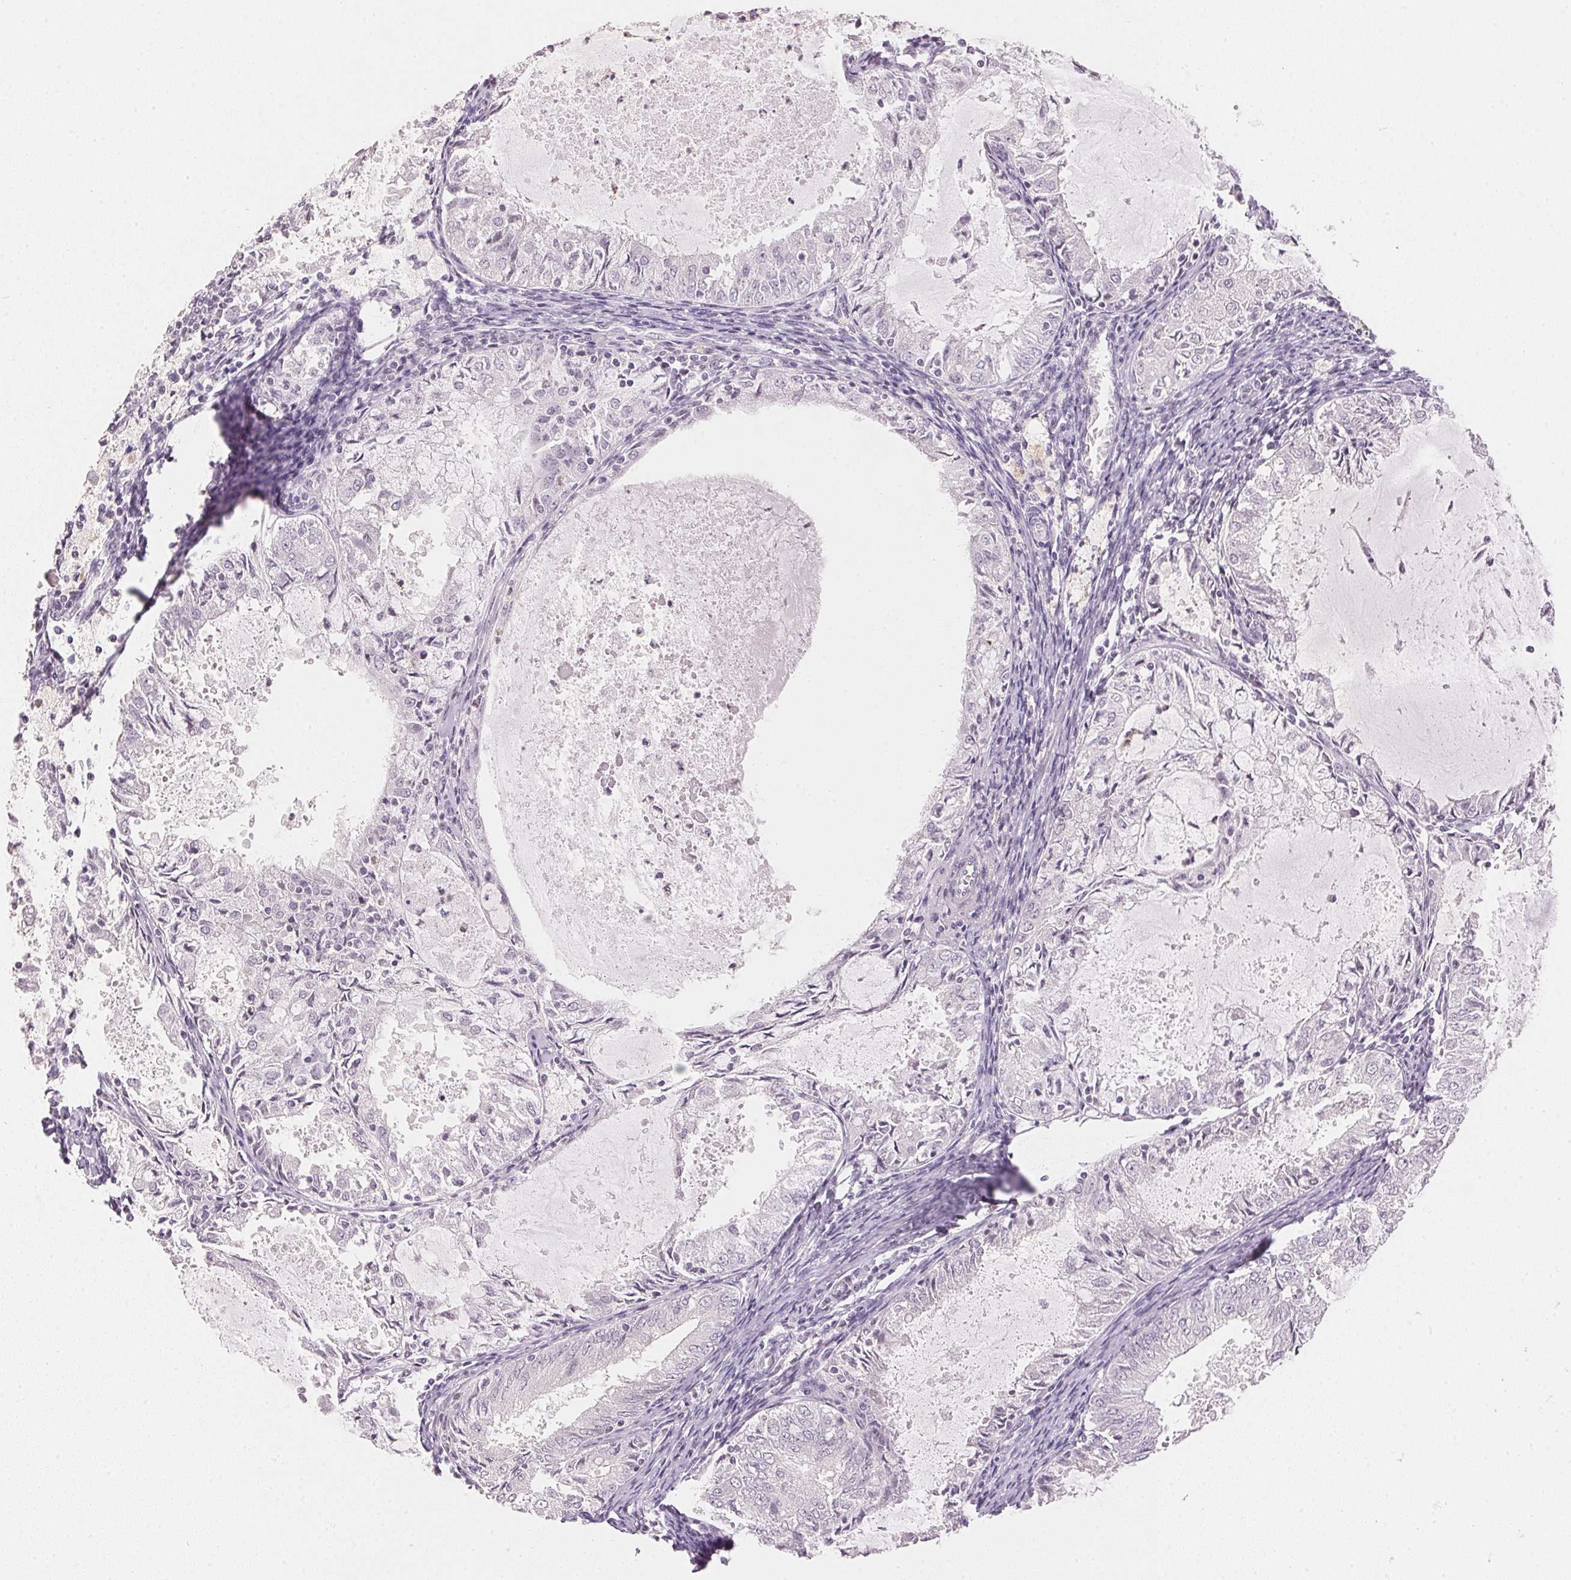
{"staining": {"intensity": "negative", "quantity": "none", "location": "none"}, "tissue": "endometrial cancer", "cell_type": "Tumor cells", "image_type": "cancer", "snomed": [{"axis": "morphology", "description": "Adenocarcinoma, NOS"}, {"axis": "topography", "description": "Endometrium"}], "caption": "There is no significant staining in tumor cells of endometrial cancer (adenocarcinoma).", "gene": "SMTN", "patient": {"sex": "female", "age": 57}}